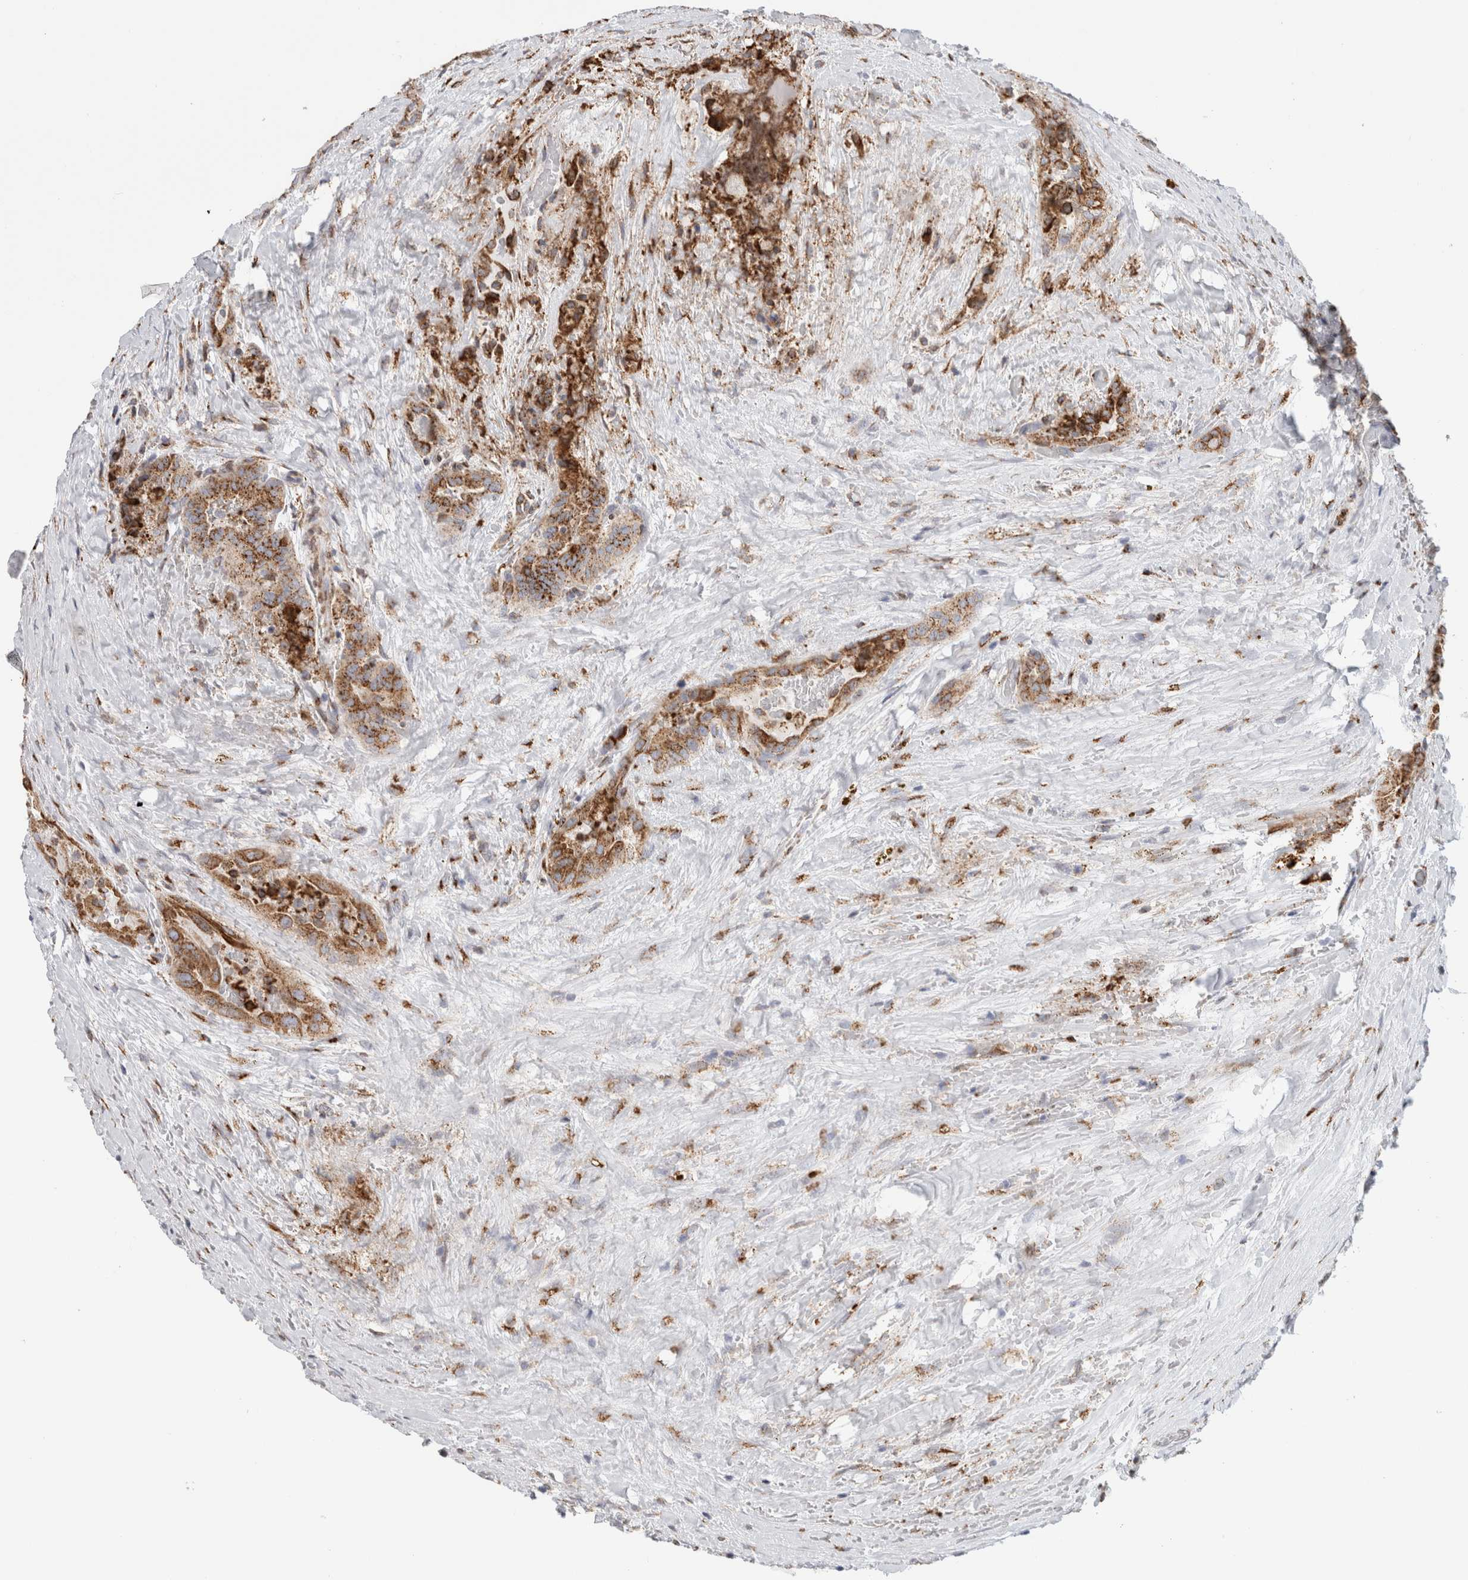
{"staining": {"intensity": "moderate", "quantity": ">75%", "location": "cytoplasmic/membranous"}, "tissue": "thyroid cancer", "cell_type": "Tumor cells", "image_type": "cancer", "snomed": [{"axis": "morphology", "description": "Papillary adenocarcinoma, NOS"}, {"axis": "topography", "description": "Thyroid gland"}], "caption": "This is an image of immunohistochemistry staining of thyroid papillary adenocarcinoma, which shows moderate staining in the cytoplasmic/membranous of tumor cells.", "gene": "MCFD2", "patient": {"sex": "male", "age": 77}}